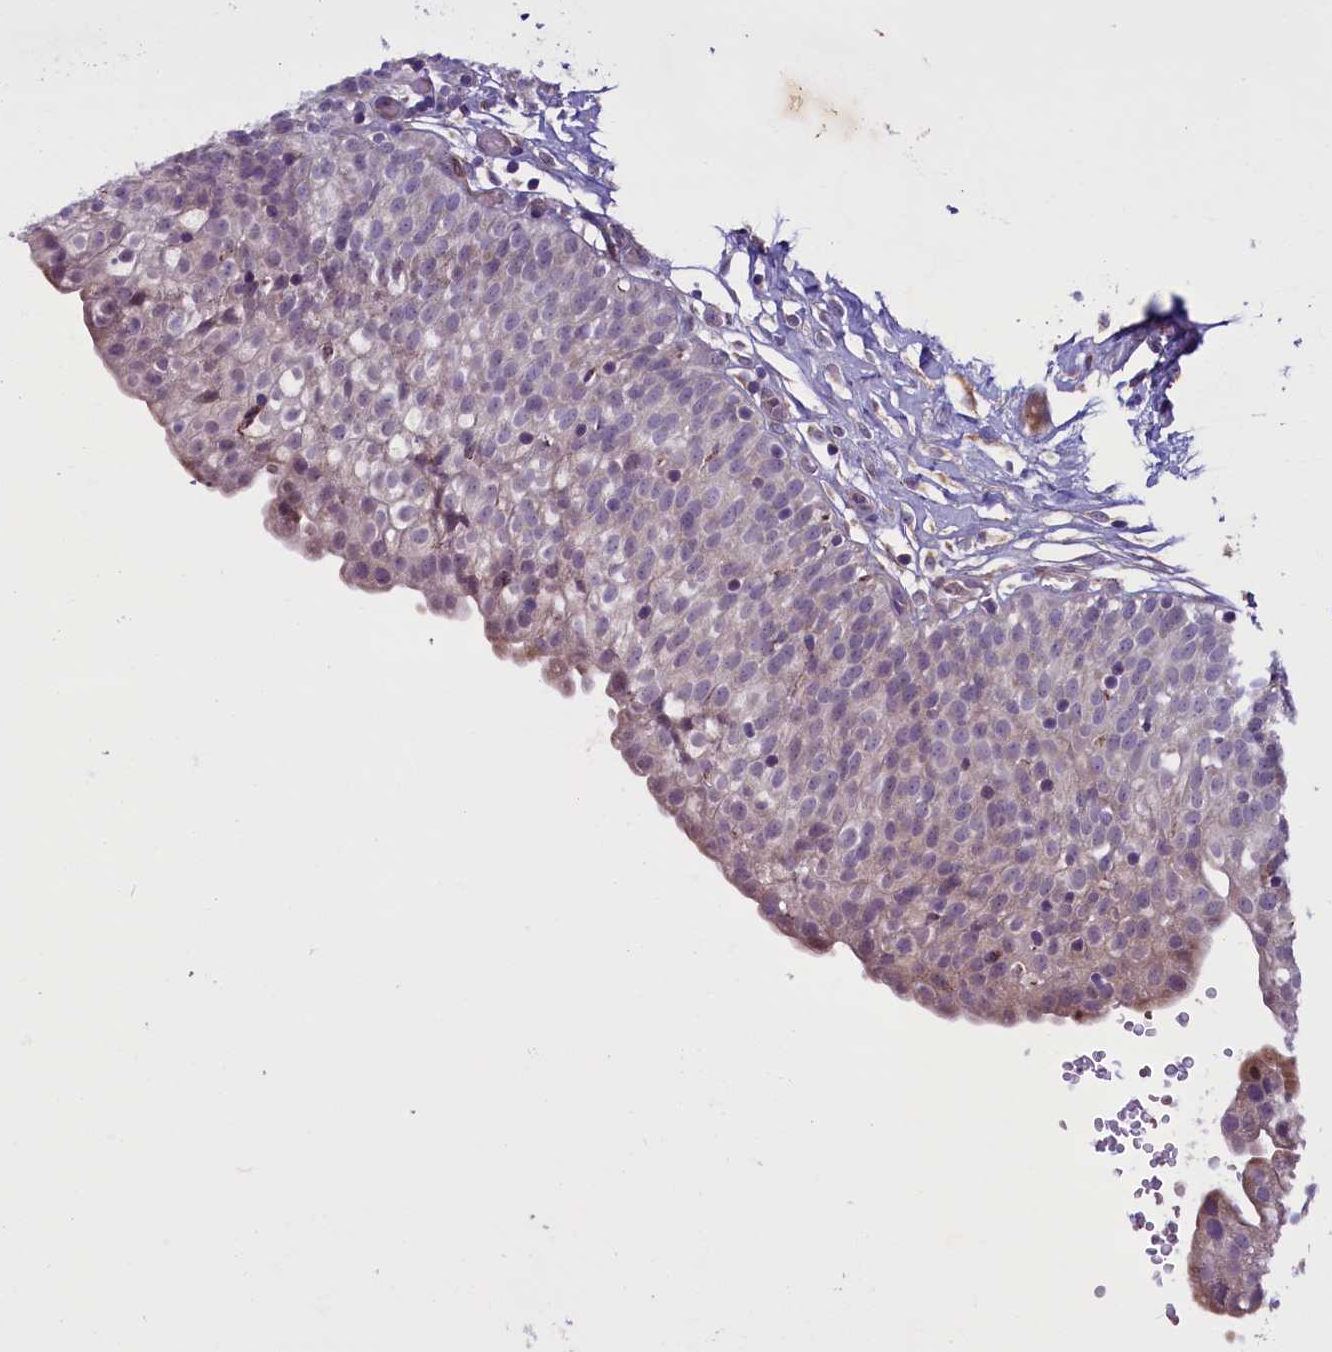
{"staining": {"intensity": "weak", "quantity": "25%-75%", "location": "cytoplasmic/membranous"}, "tissue": "urinary bladder", "cell_type": "Urothelial cells", "image_type": "normal", "snomed": [{"axis": "morphology", "description": "Normal tissue, NOS"}, {"axis": "topography", "description": "Urinary bladder"}], "caption": "Immunohistochemistry (IHC) micrograph of normal urinary bladder stained for a protein (brown), which reveals low levels of weak cytoplasmic/membranous positivity in about 25%-75% of urothelial cells.", "gene": "MIEF2", "patient": {"sex": "male", "age": 55}}